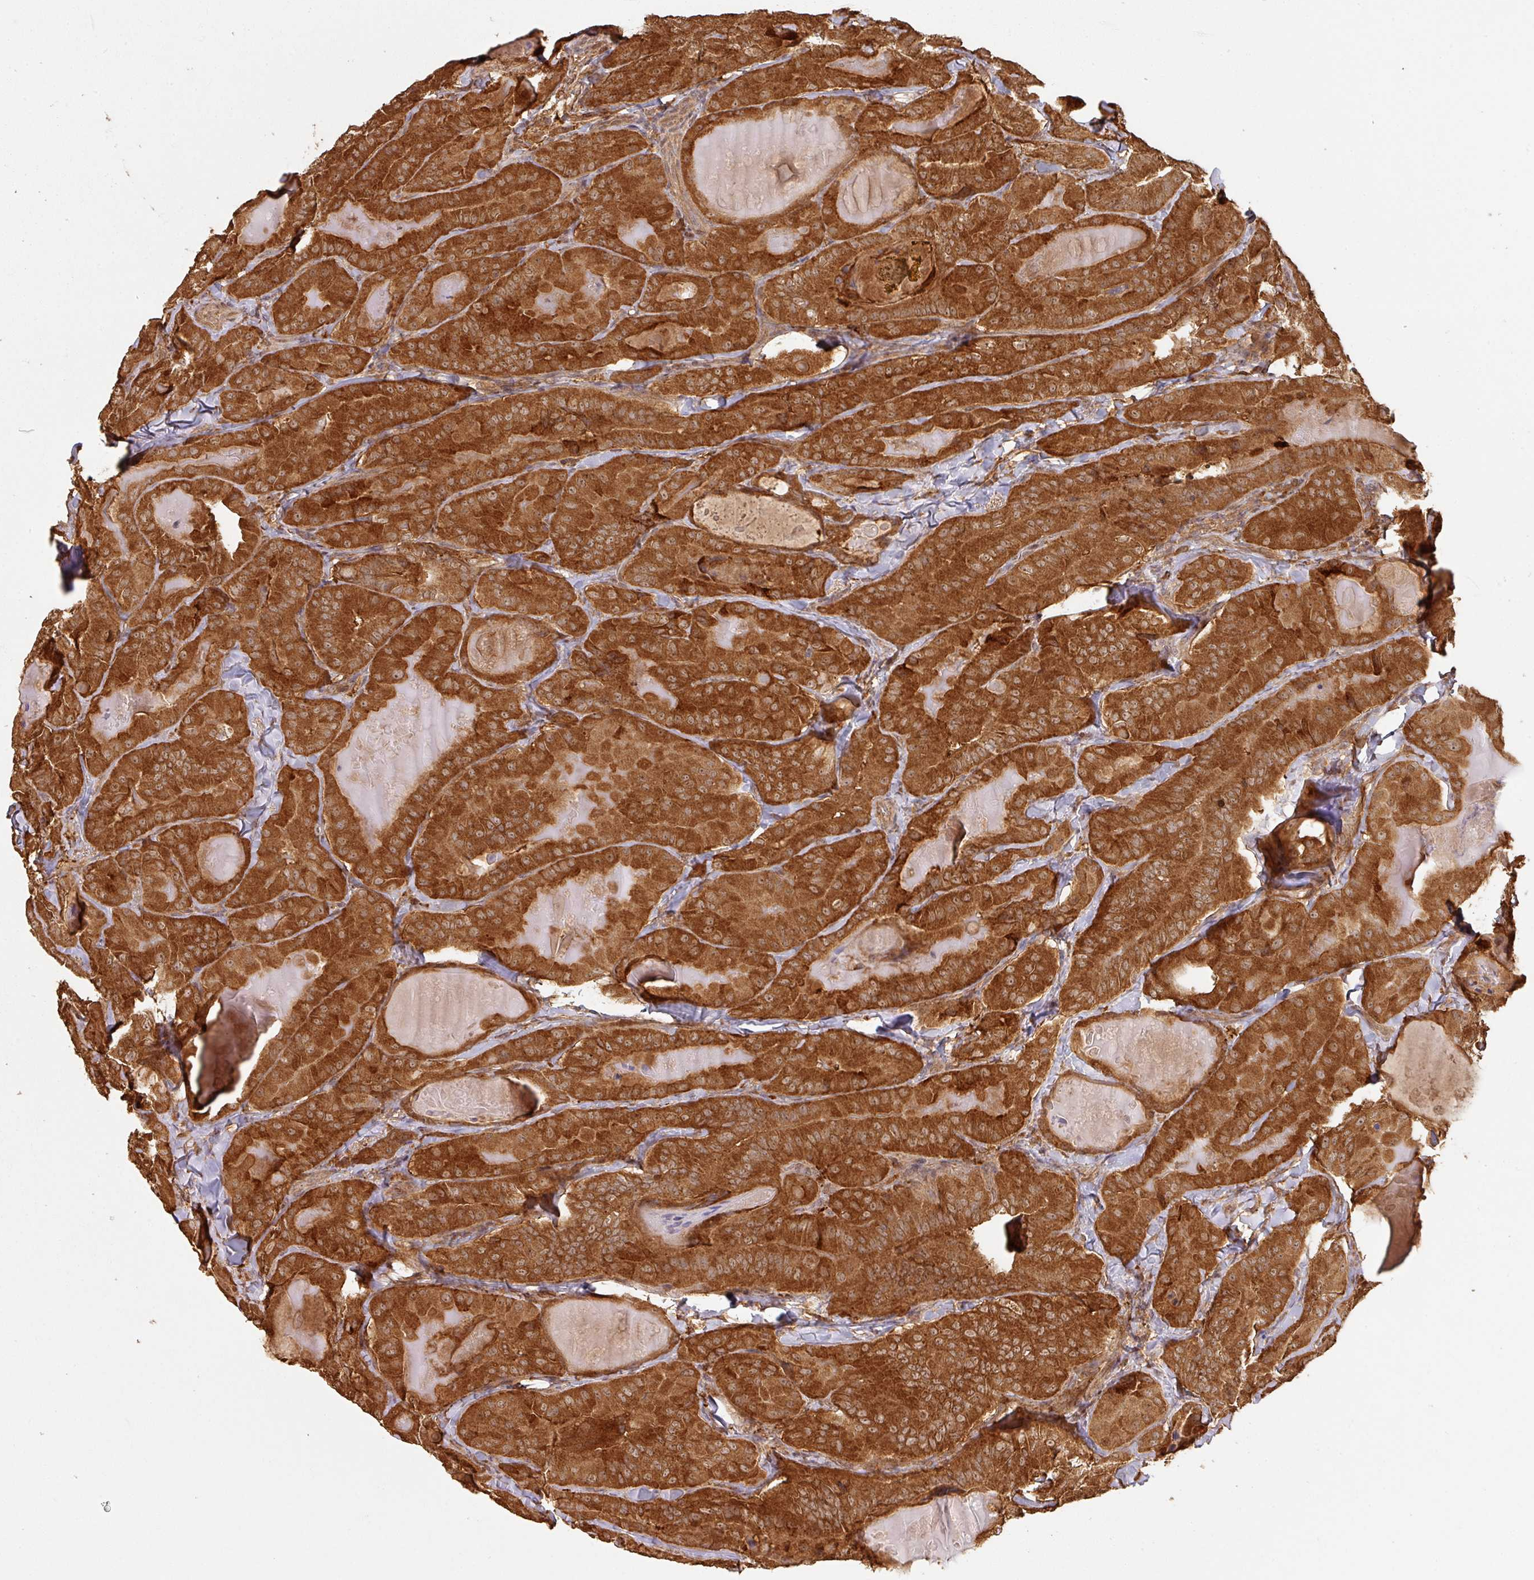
{"staining": {"intensity": "strong", "quantity": ">75%", "location": "cytoplasmic/membranous"}, "tissue": "thyroid cancer", "cell_type": "Tumor cells", "image_type": "cancer", "snomed": [{"axis": "morphology", "description": "Papillary adenocarcinoma, NOS"}, {"axis": "topography", "description": "Thyroid gland"}], "caption": "Immunohistochemical staining of human thyroid cancer shows high levels of strong cytoplasmic/membranous positivity in about >75% of tumor cells.", "gene": "ZNF322", "patient": {"sex": "female", "age": 68}}